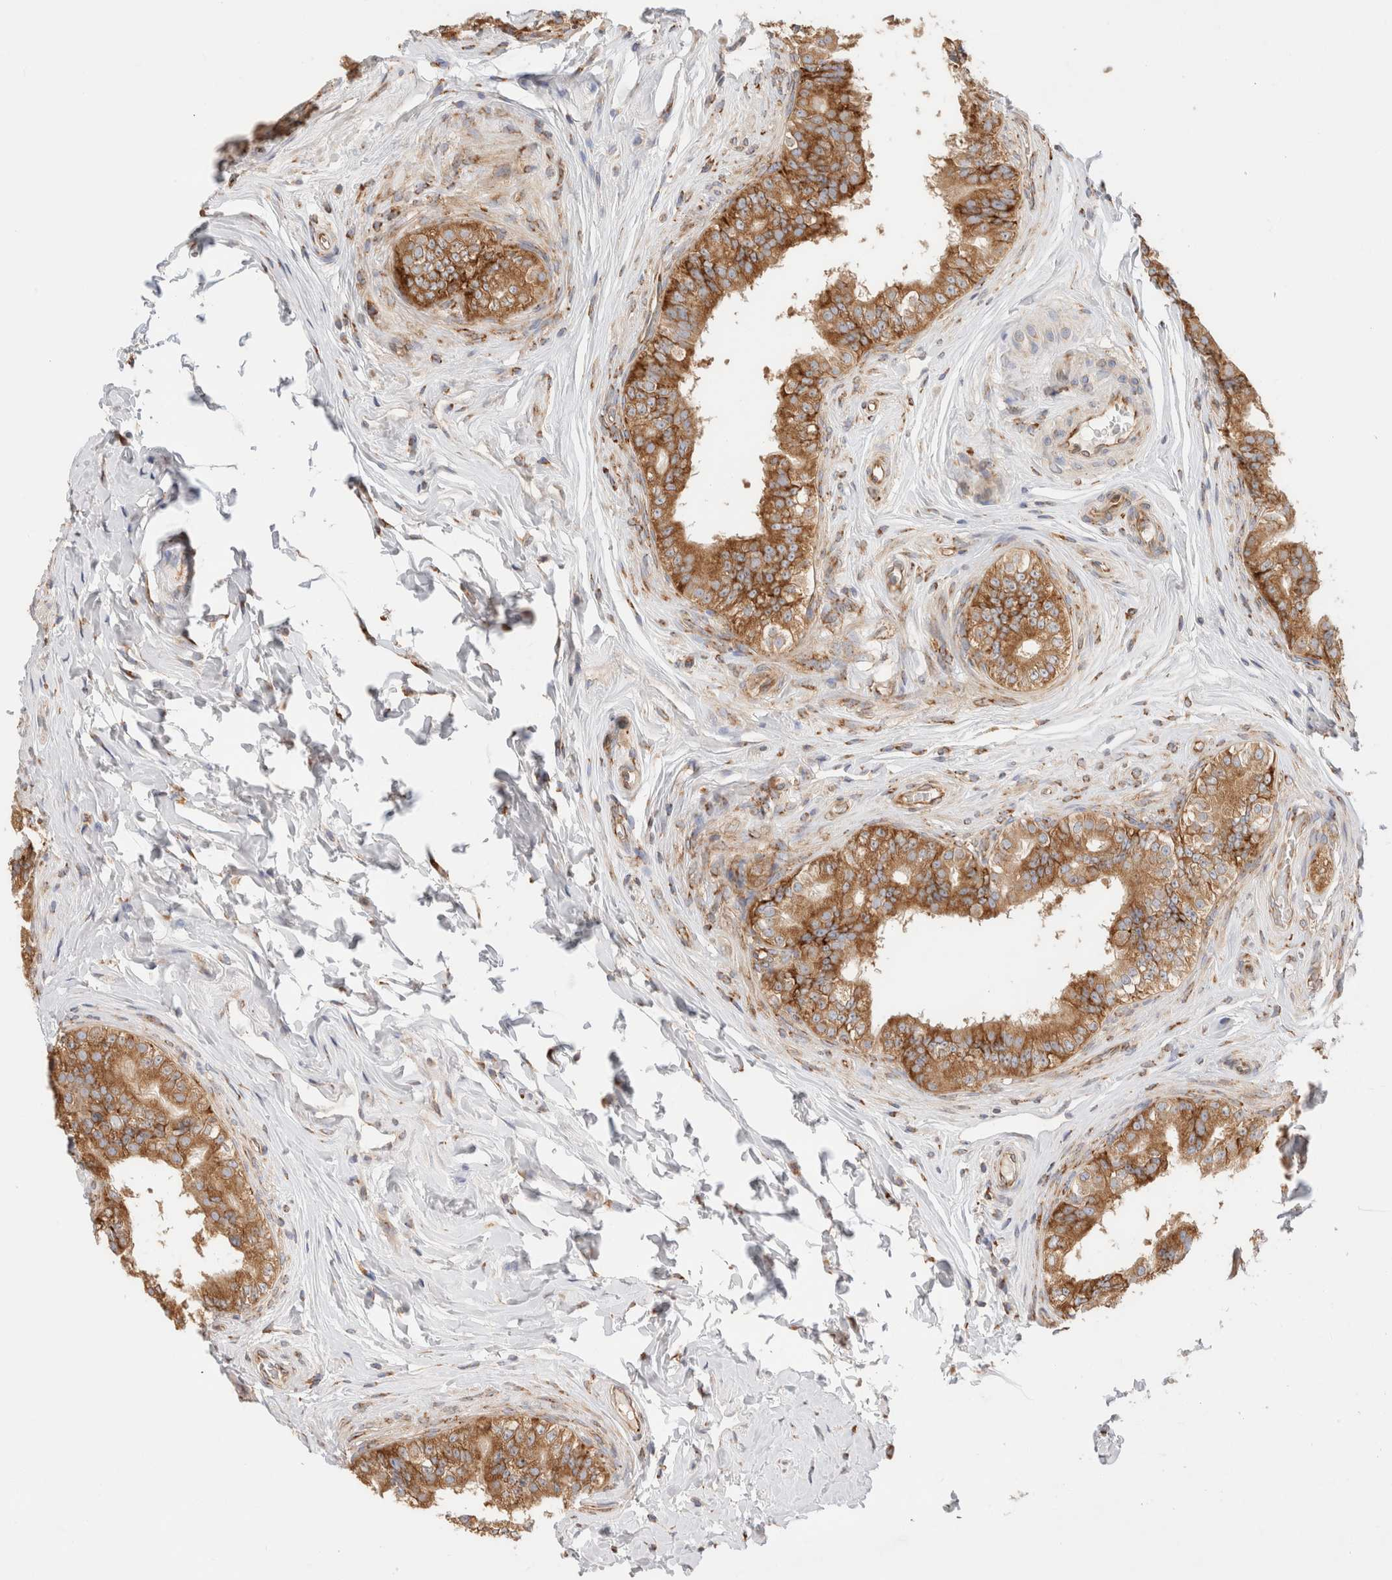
{"staining": {"intensity": "strong", "quantity": ">75%", "location": "cytoplasmic/membranous"}, "tissue": "epididymis", "cell_type": "Glandular cells", "image_type": "normal", "snomed": [{"axis": "morphology", "description": "Normal tissue, NOS"}, {"axis": "topography", "description": "Testis"}, {"axis": "topography", "description": "Epididymis"}], "caption": "An image of human epididymis stained for a protein displays strong cytoplasmic/membranous brown staining in glandular cells. (DAB = brown stain, brightfield microscopy at high magnification).", "gene": "ZC2HC1A", "patient": {"sex": "male", "age": 36}}